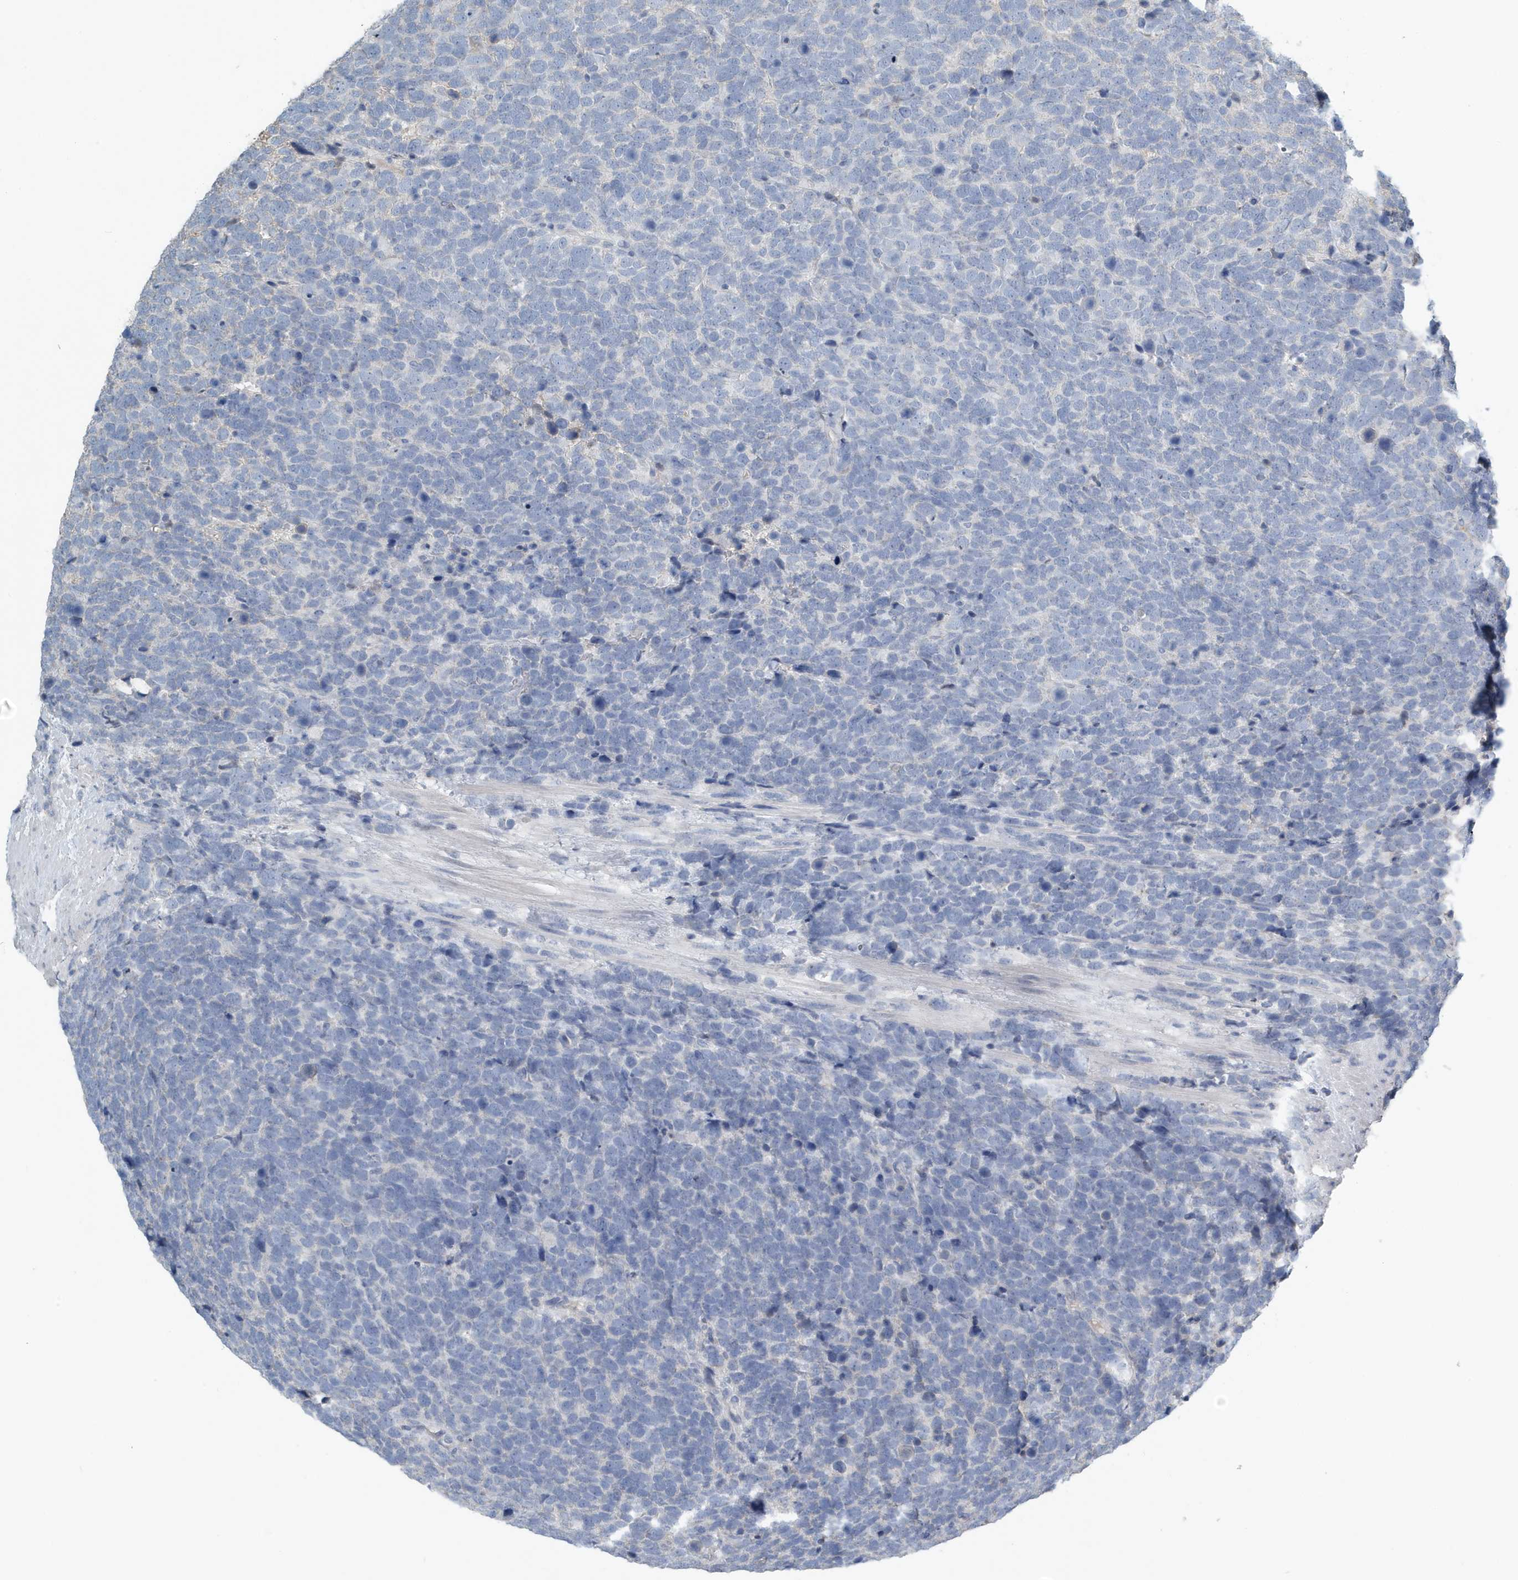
{"staining": {"intensity": "negative", "quantity": "none", "location": "none"}, "tissue": "urothelial cancer", "cell_type": "Tumor cells", "image_type": "cancer", "snomed": [{"axis": "morphology", "description": "Urothelial carcinoma, High grade"}, {"axis": "topography", "description": "Urinary bladder"}], "caption": "High magnification brightfield microscopy of urothelial cancer stained with DAB (brown) and counterstained with hematoxylin (blue): tumor cells show no significant positivity. (Immunohistochemistry, brightfield microscopy, high magnification).", "gene": "UGT2B4", "patient": {"sex": "female", "age": 82}}